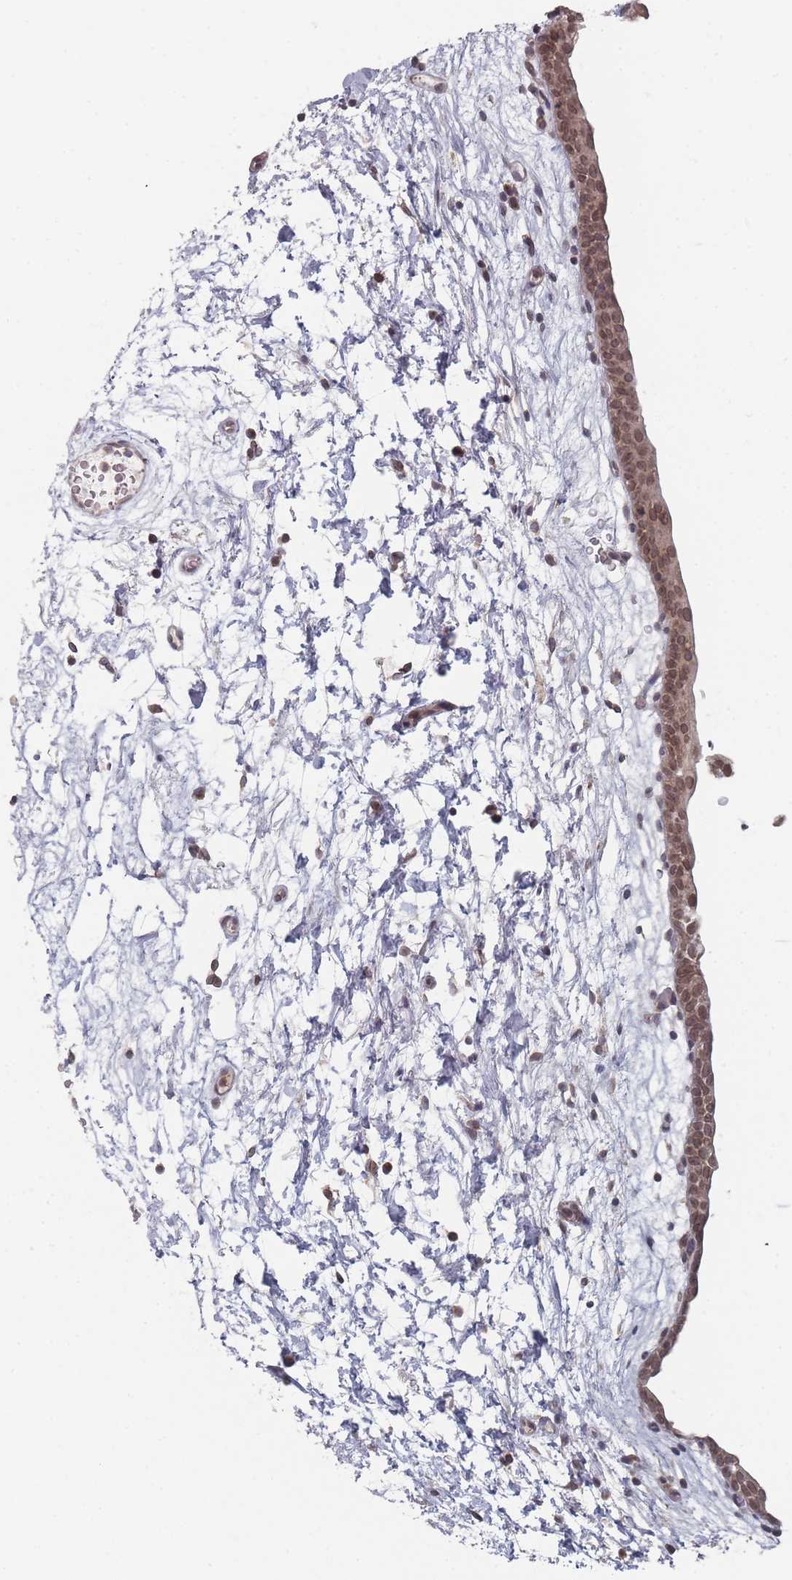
{"staining": {"intensity": "moderate", "quantity": ">75%", "location": "cytoplasmic/membranous,nuclear"}, "tissue": "urinary bladder", "cell_type": "Urothelial cells", "image_type": "normal", "snomed": [{"axis": "morphology", "description": "Normal tissue, NOS"}, {"axis": "topography", "description": "Urinary bladder"}], "caption": "DAB (3,3'-diaminobenzidine) immunohistochemical staining of unremarkable urinary bladder reveals moderate cytoplasmic/membranous,nuclear protein positivity in approximately >75% of urothelial cells.", "gene": "TBC1D25", "patient": {"sex": "male", "age": 83}}